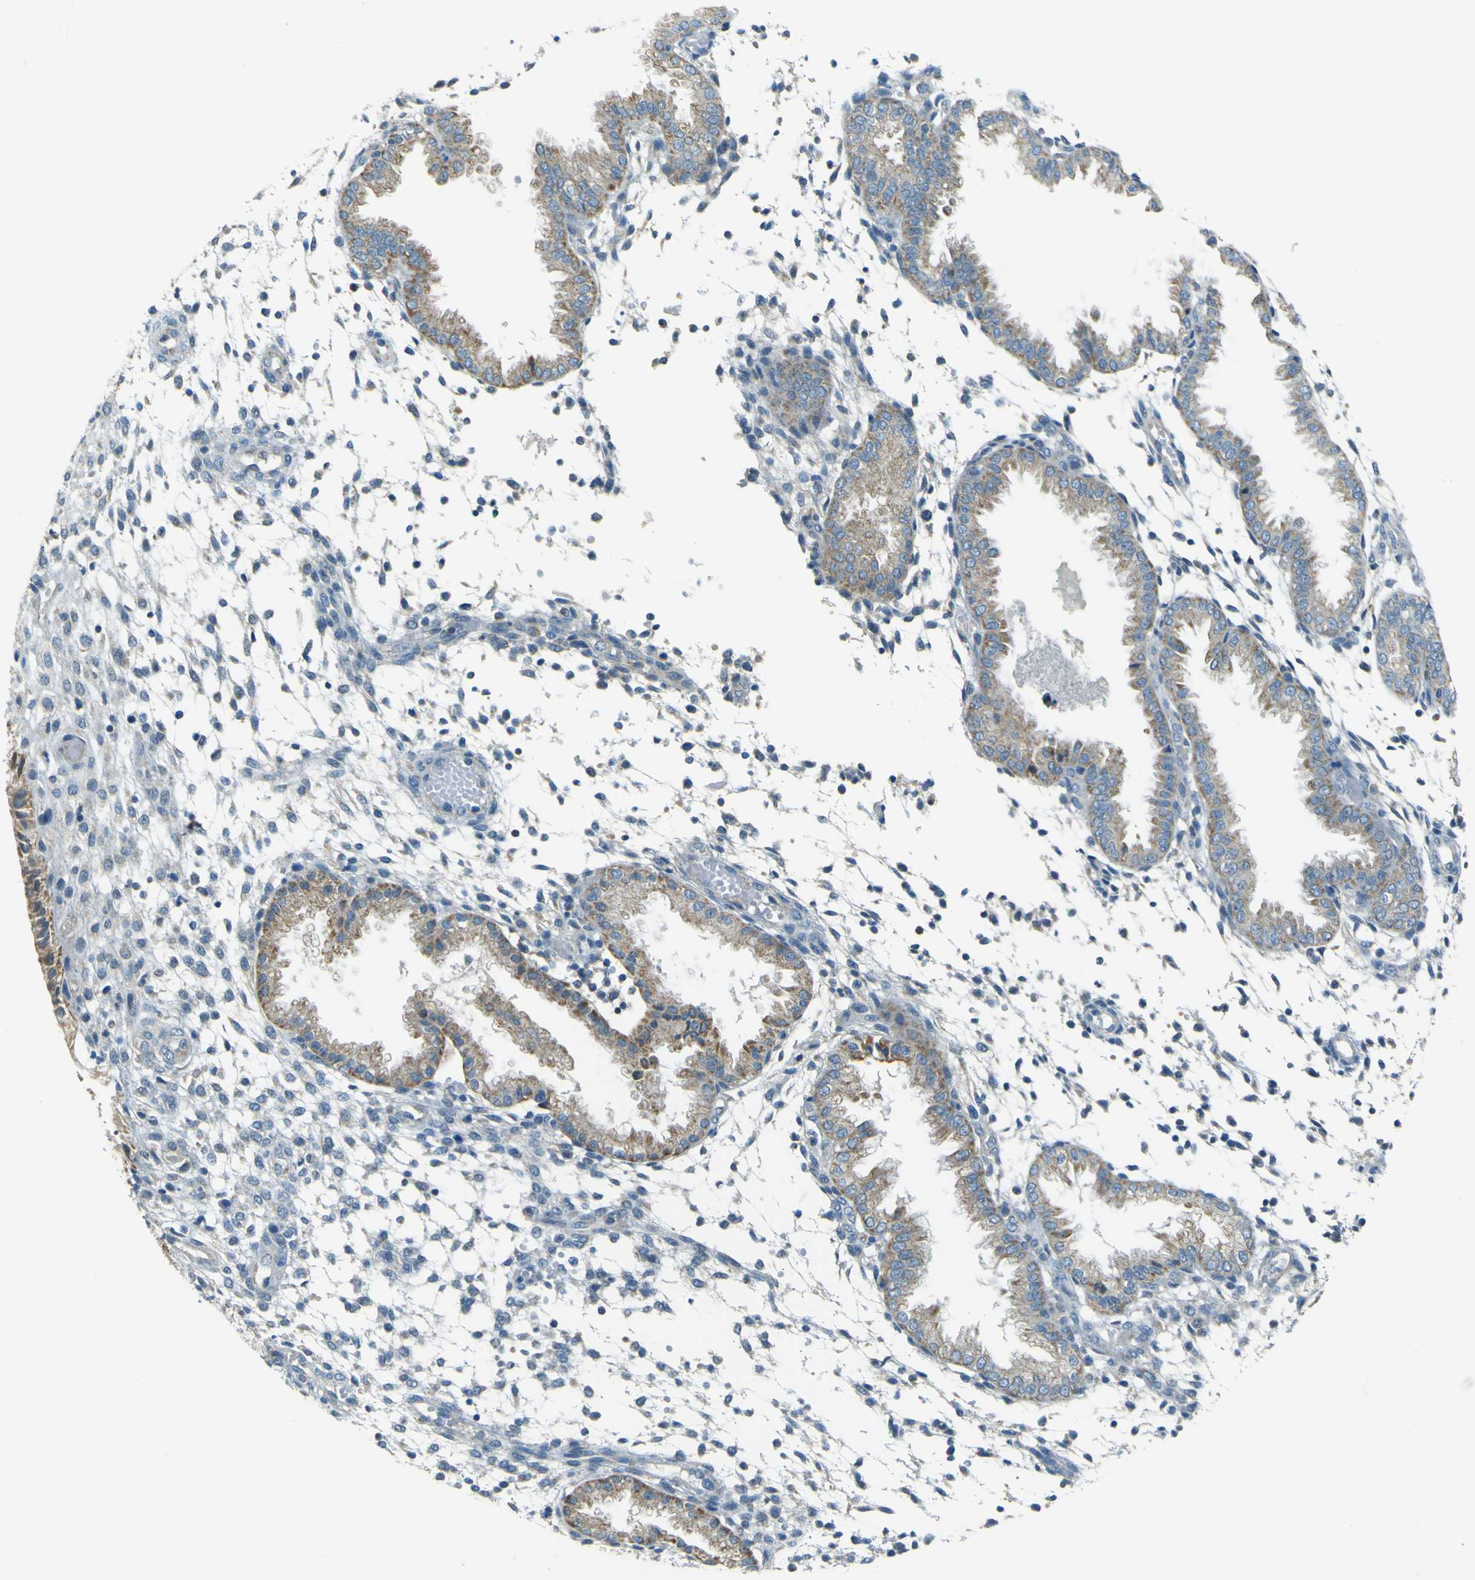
{"staining": {"intensity": "negative", "quantity": "none", "location": "none"}, "tissue": "endometrium", "cell_type": "Cells in endometrial stroma", "image_type": "normal", "snomed": [{"axis": "morphology", "description": "Normal tissue, NOS"}, {"axis": "topography", "description": "Endometrium"}], "caption": "IHC image of normal human endometrium stained for a protein (brown), which shows no staining in cells in endometrial stroma.", "gene": "FKTN", "patient": {"sex": "female", "age": 33}}